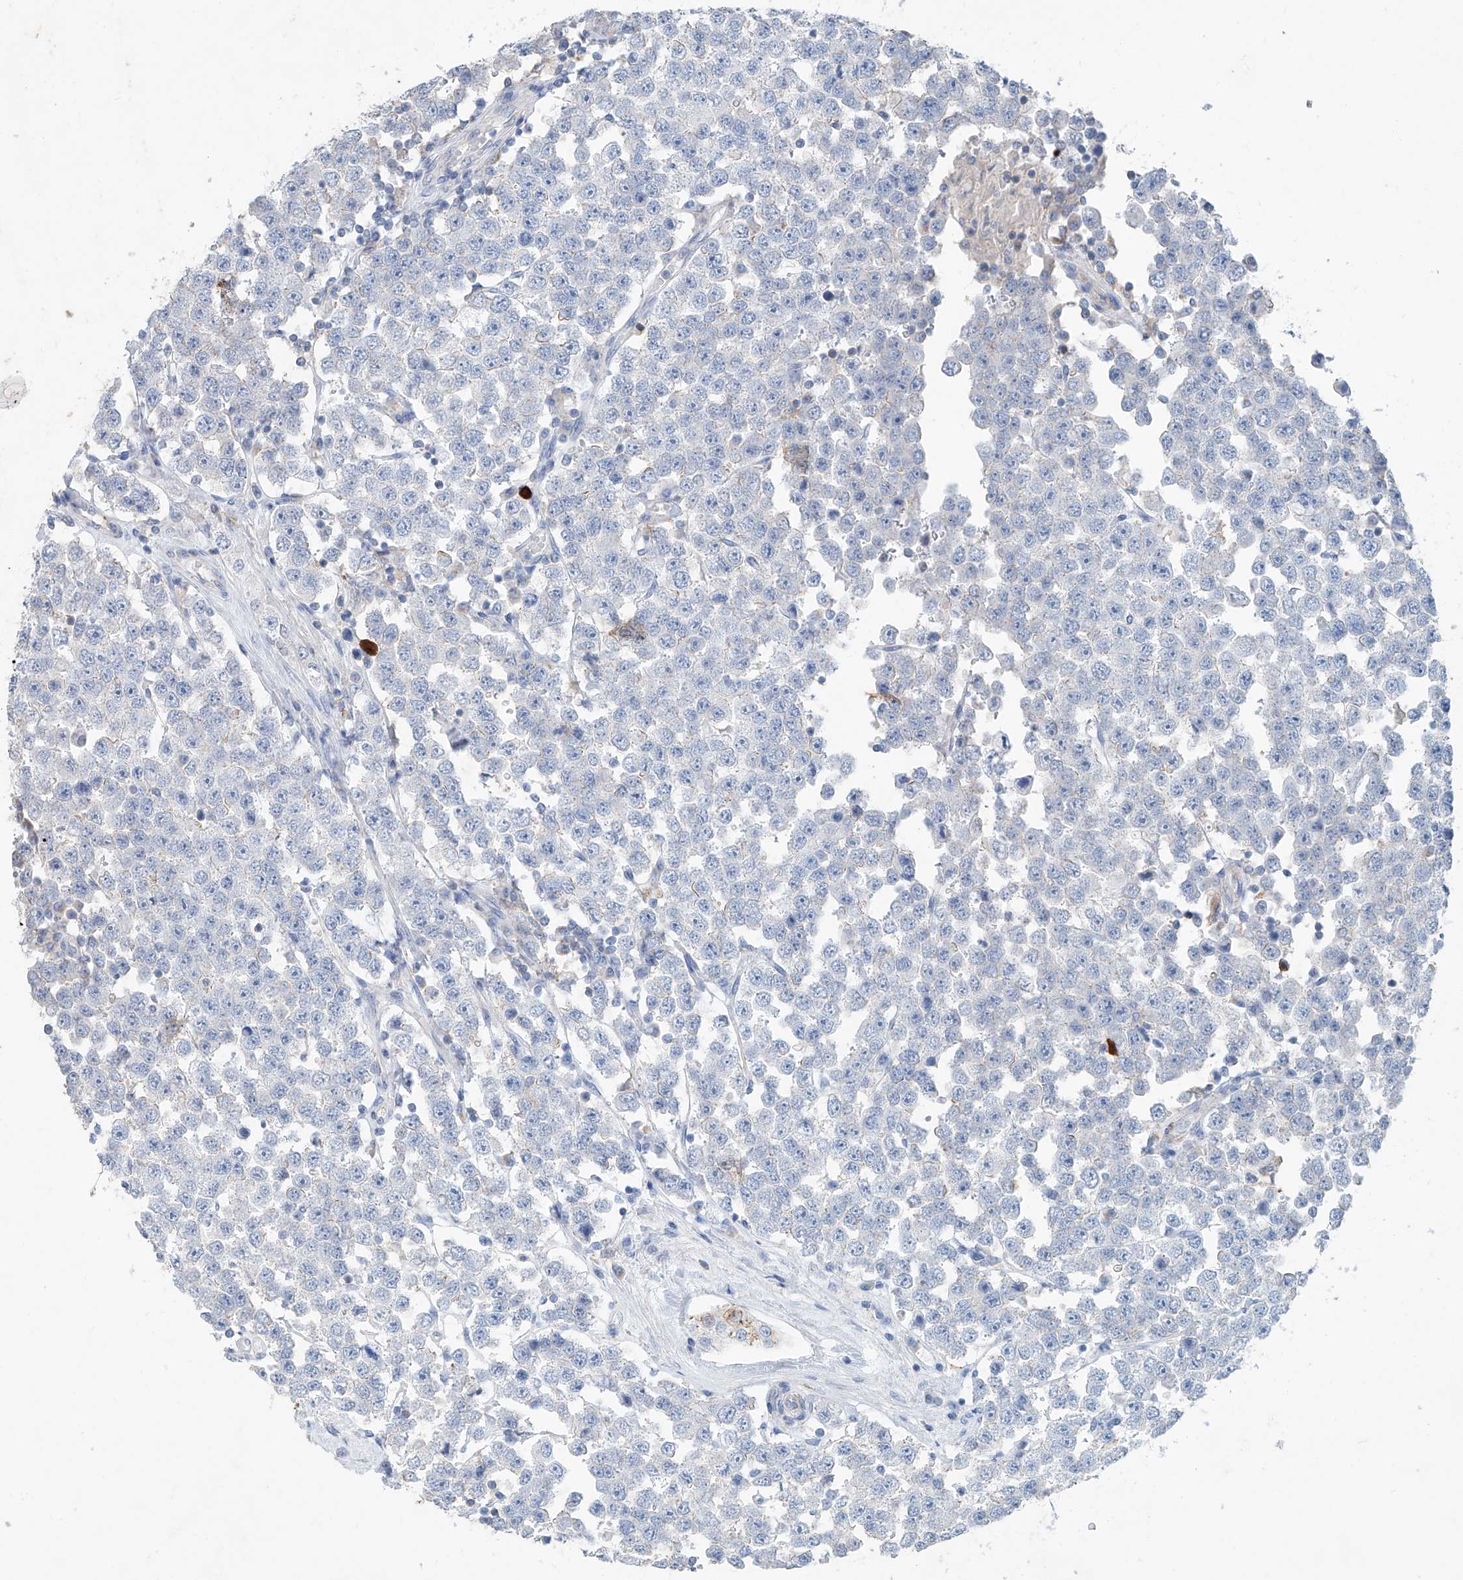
{"staining": {"intensity": "negative", "quantity": "none", "location": "none"}, "tissue": "testis cancer", "cell_type": "Tumor cells", "image_type": "cancer", "snomed": [{"axis": "morphology", "description": "Seminoma, NOS"}, {"axis": "topography", "description": "Testis"}], "caption": "This is an IHC micrograph of human testis cancer. There is no staining in tumor cells.", "gene": "ANKRD34A", "patient": {"sex": "male", "age": 28}}